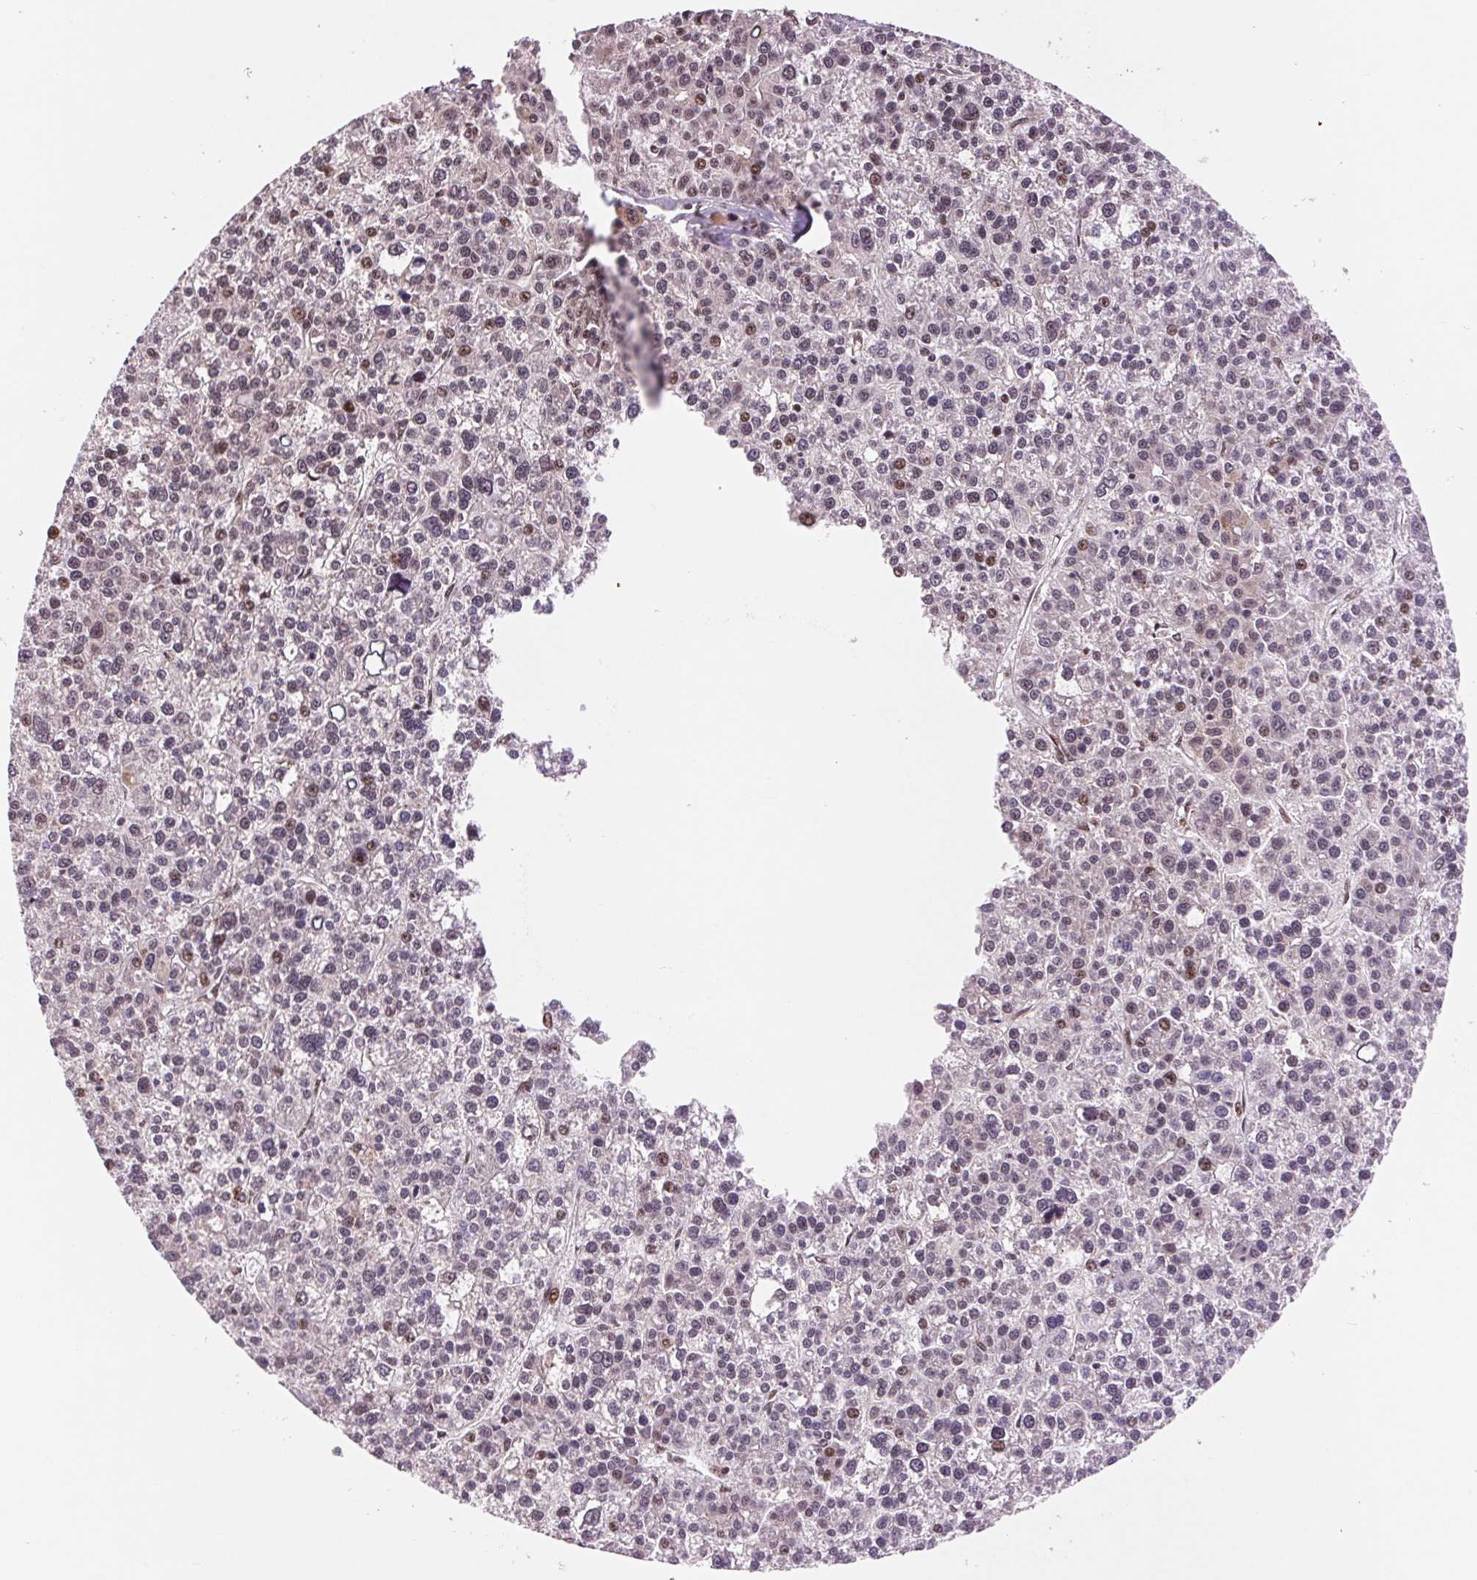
{"staining": {"intensity": "weak", "quantity": "<25%", "location": "nuclear"}, "tissue": "liver cancer", "cell_type": "Tumor cells", "image_type": "cancer", "snomed": [{"axis": "morphology", "description": "Carcinoma, Hepatocellular, NOS"}, {"axis": "topography", "description": "Liver"}], "caption": "High magnification brightfield microscopy of hepatocellular carcinoma (liver) stained with DAB (3,3'-diaminobenzidine) (brown) and counterstained with hematoxylin (blue): tumor cells show no significant expression. (Brightfield microscopy of DAB immunohistochemistry at high magnification).", "gene": "RAD23A", "patient": {"sex": "female", "age": 58}}